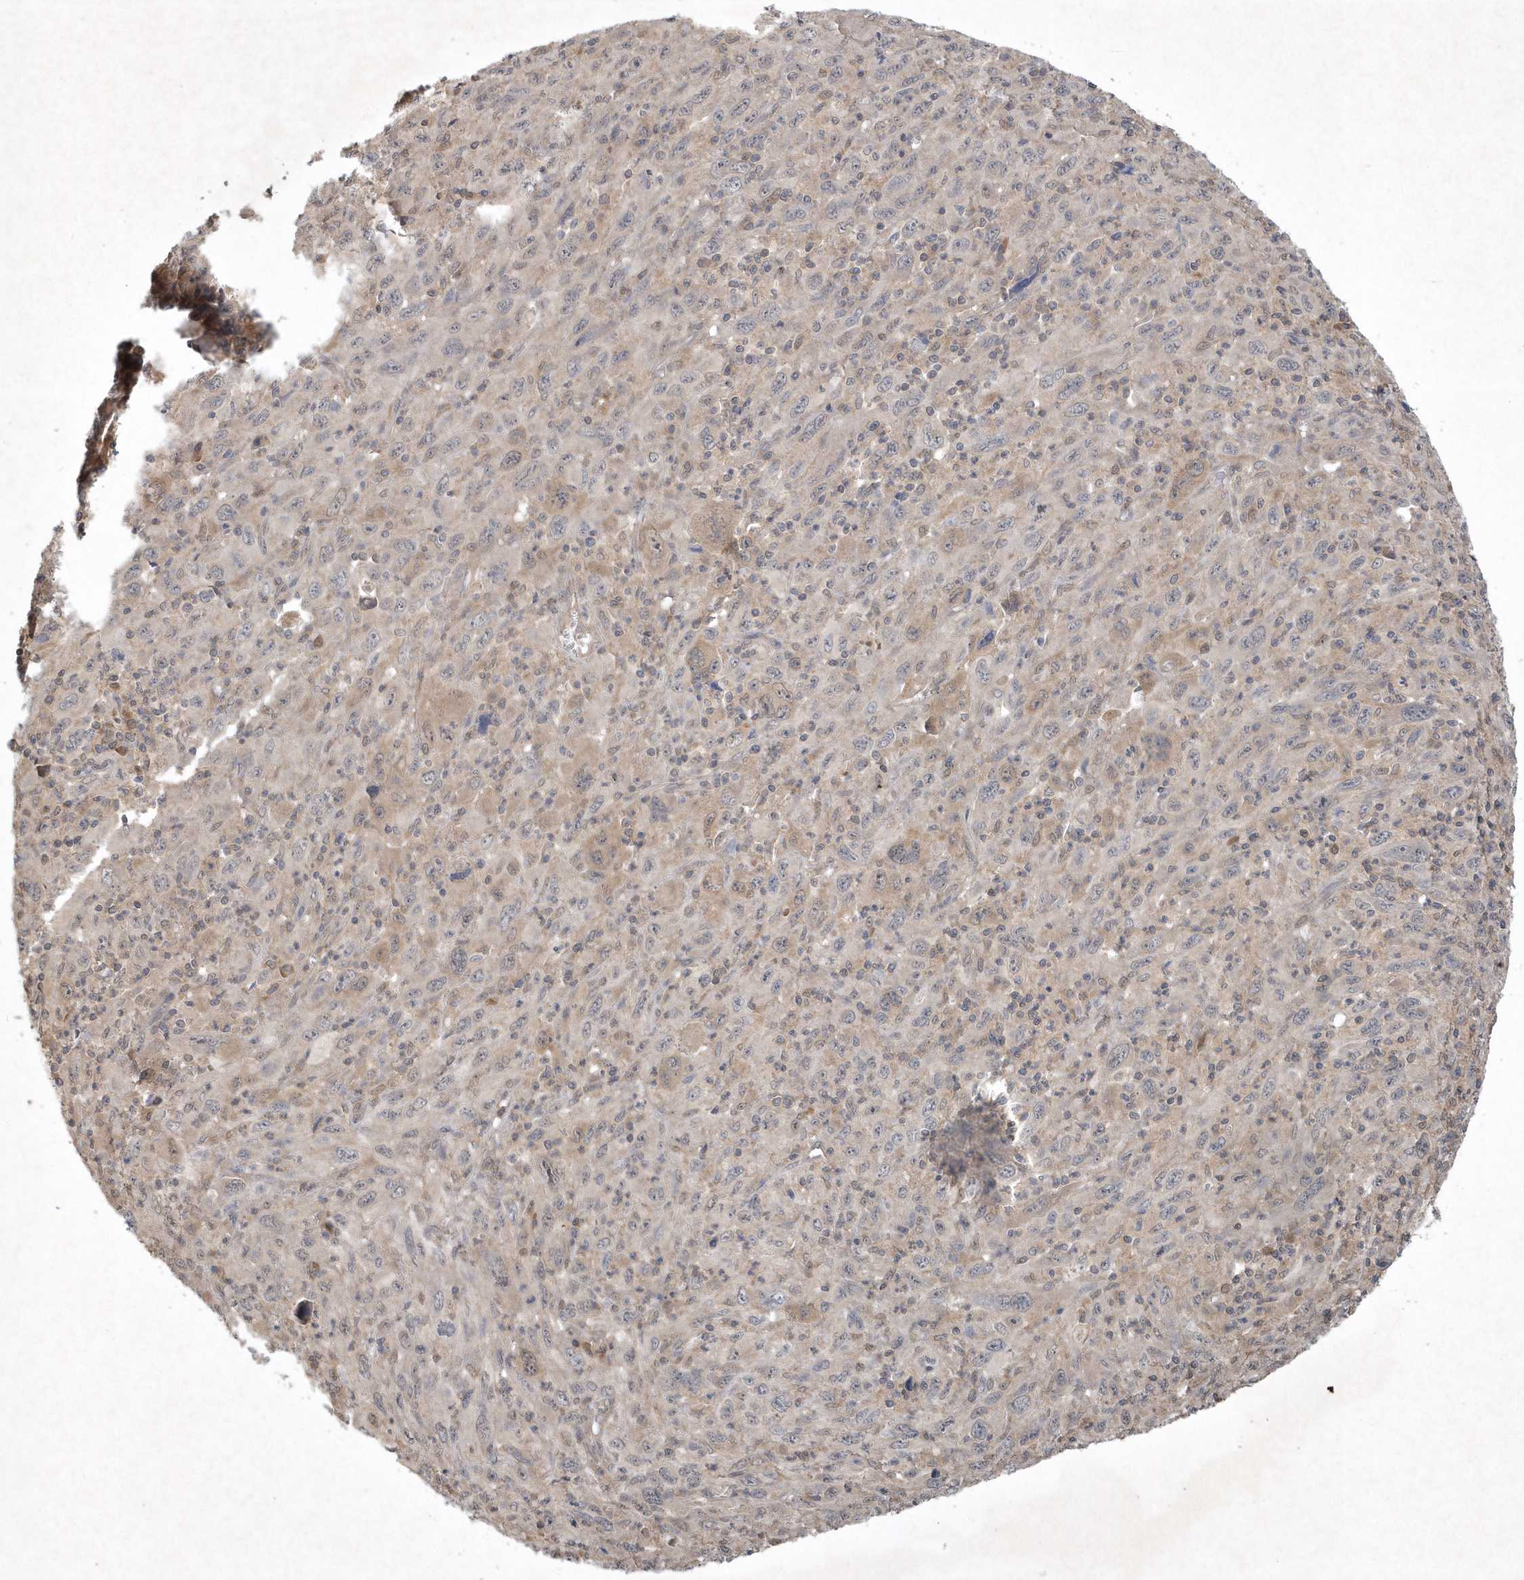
{"staining": {"intensity": "negative", "quantity": "none", "location": "none"}, "tissue": "melanoma", "cell_type": "Tumor cells", "image_type": "cancer", "snomed": [{"axis": "morphology", "description": "Malignant melanoma, Metastatic site"}, {"axis": "topography", "description": "Skin"}], "caption": "Immunohistochemical staining of human melanoma demonstrates no significant positivity in tumor cells.", "gene": "AKR7A2", "patient": {"sex": "female", "age": 56}}